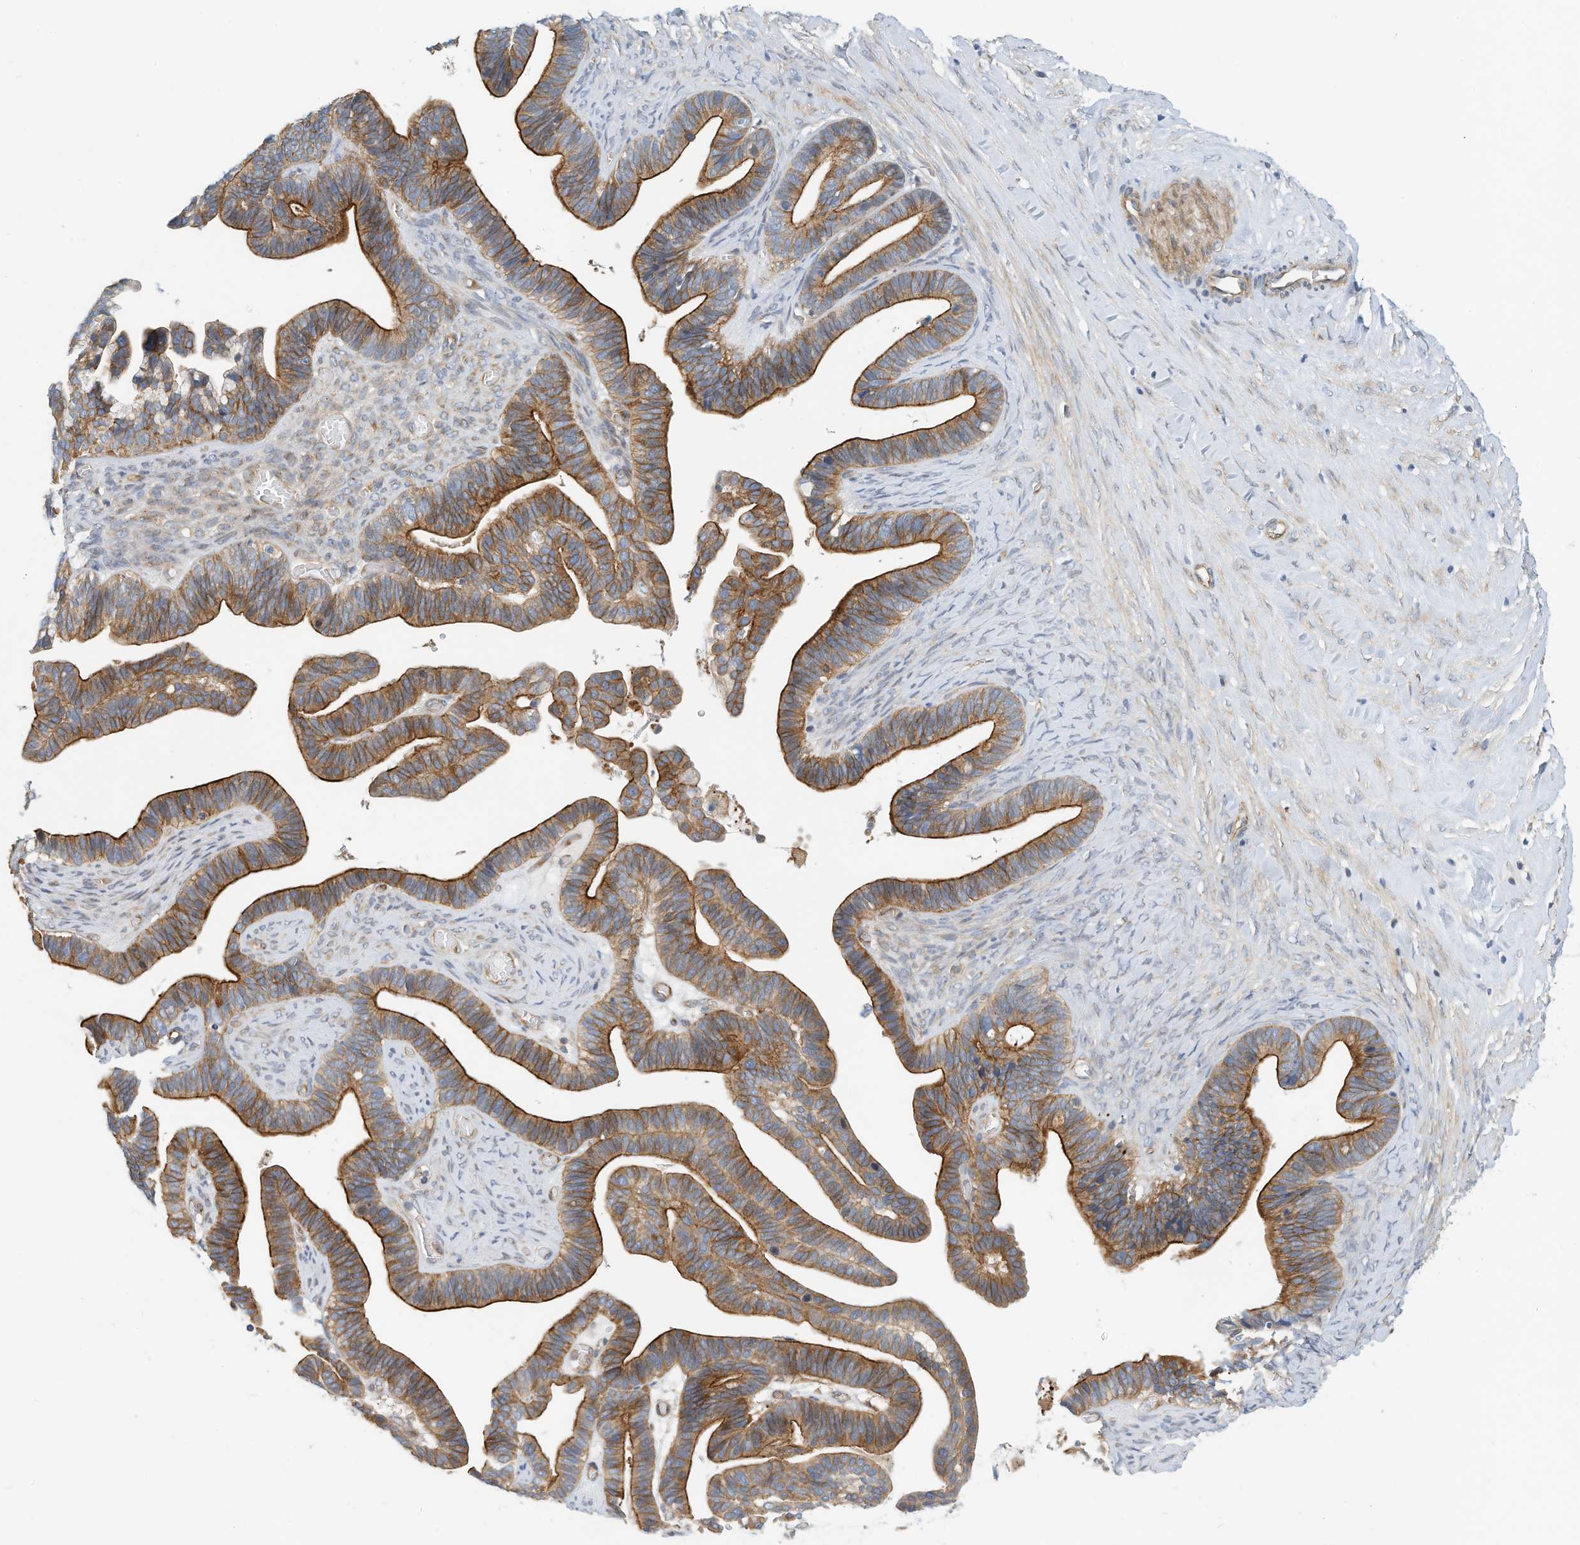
{"staining": {"intensity": "moderate", "quantity": ">75%", "location": "cytoplasmic/membranous"}, "tissue": "ovarian cancer", "cell_type": "Tumor cells", "image_type": "cancer", "snomed": [{"axis": "morphology", "description": "Cystadenocarcinoma, serous, NOS"}, {"axis": "topography", "description": "Ovary"}], "caption": "Serous cystadenocarcinoma (ovarian) stained with a brown dye reveals moderate cytoplasmic/membranous positive expression in approximately >75% of tumor cells.", "gene": "MICAL1", "patient": {"sex": "female", "age": 56}}